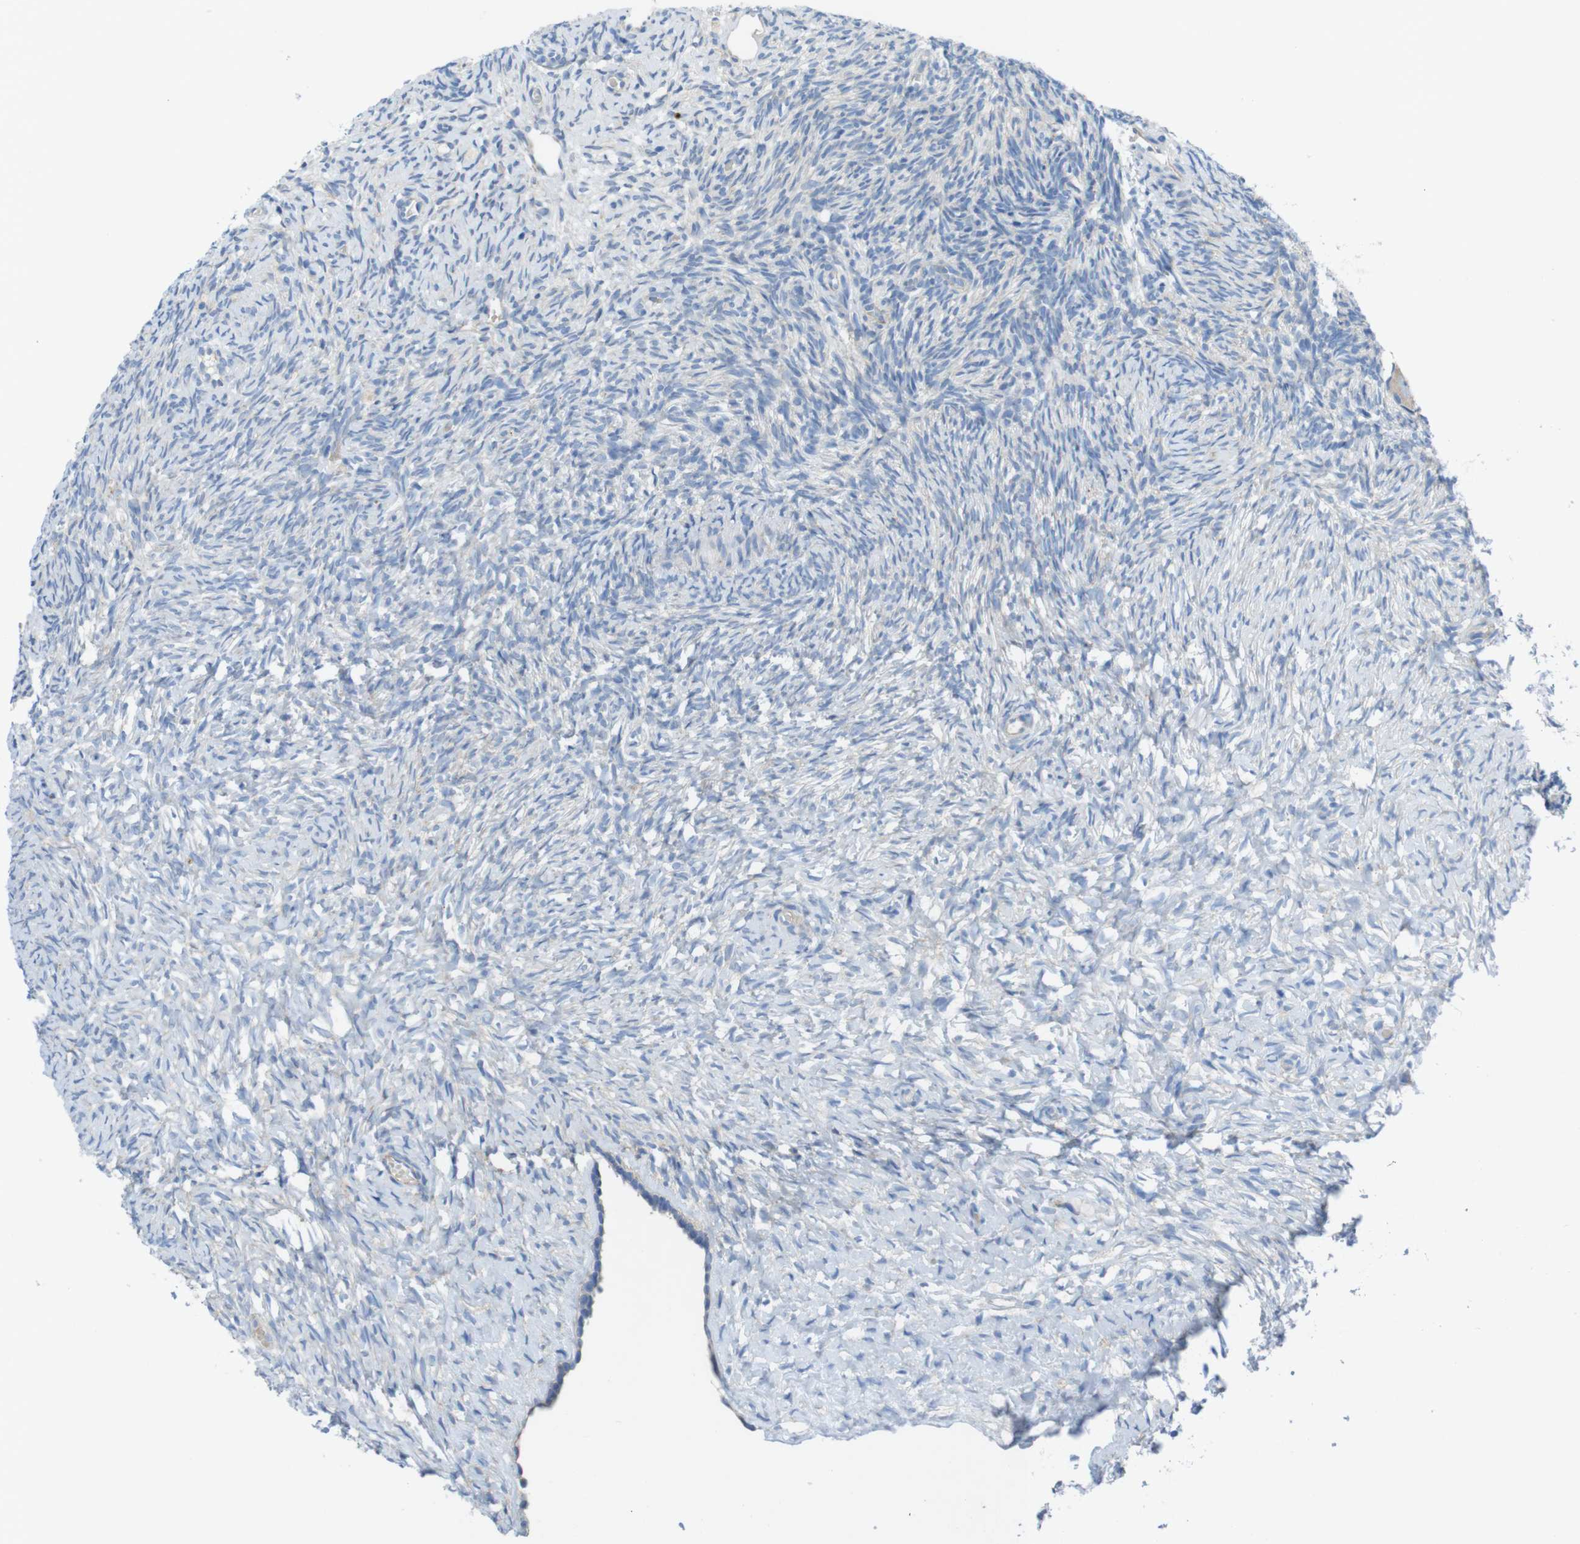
{"staining": {"intensity": "weak", "quantity": "25%-75%", "location": "cytoplasmic/membranous"}, "tissue": "ovary", "cell_type": "Ovarian stroma cells", "image_type": "normal", "snomed": [{"axis": "morphology", "description": "Normal tissue, NOS"}, {"axis": "topography", "description": "Ovary"}], "caption": "The immunohistochemical stain highlights weak cytoplasmic/membranous staining in ovarian stroma cells of unremarkable ovary. Nuclei are stained in blue.", "gene": "TMEM234", "patient": {"sex": "female", "age": 35}}